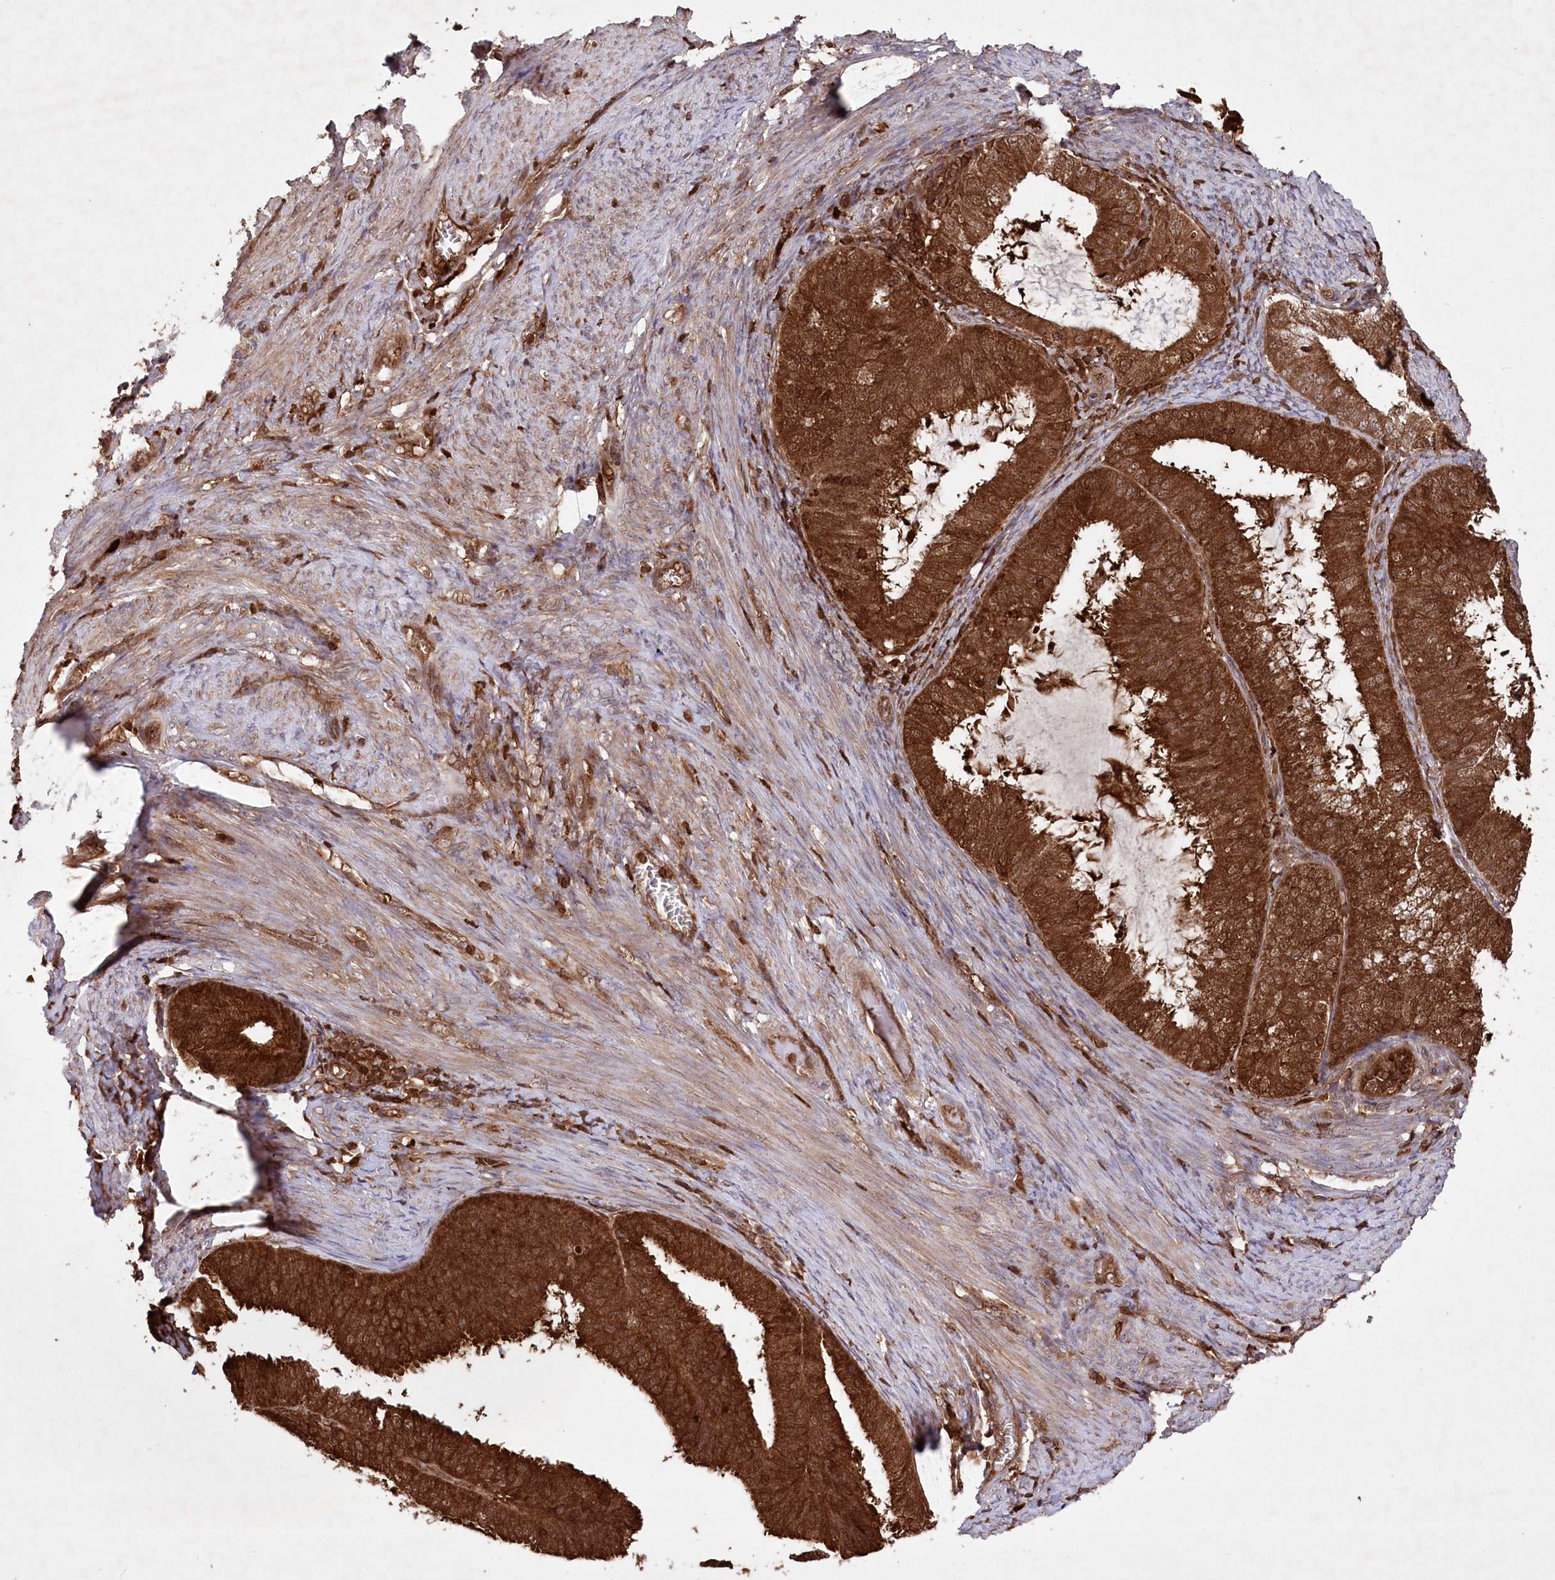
{"staining": {"intensity": "strong", "quantity": ">75%", "location": "cytoplasmic/membranous"}, "tissue": "endometrial cancer", "cell_type": "Tumor cells", "image_type": "cancer", "snomed": [{"axis": "morphology", "description": "Adenocarcinoma, NOS"}, {"axis": "topography", "description": "Endometrium"}], "caption": "An immunohistochemistry (IHC) micrograph of tumor tissue is shown. Protein staining in brown shows strong cytoplasmic/membranous positivity in endometrial adenocarcinoma within tumor cells.", "gene": "LSG1", "patient": {"sex": "female", "age": 51}}